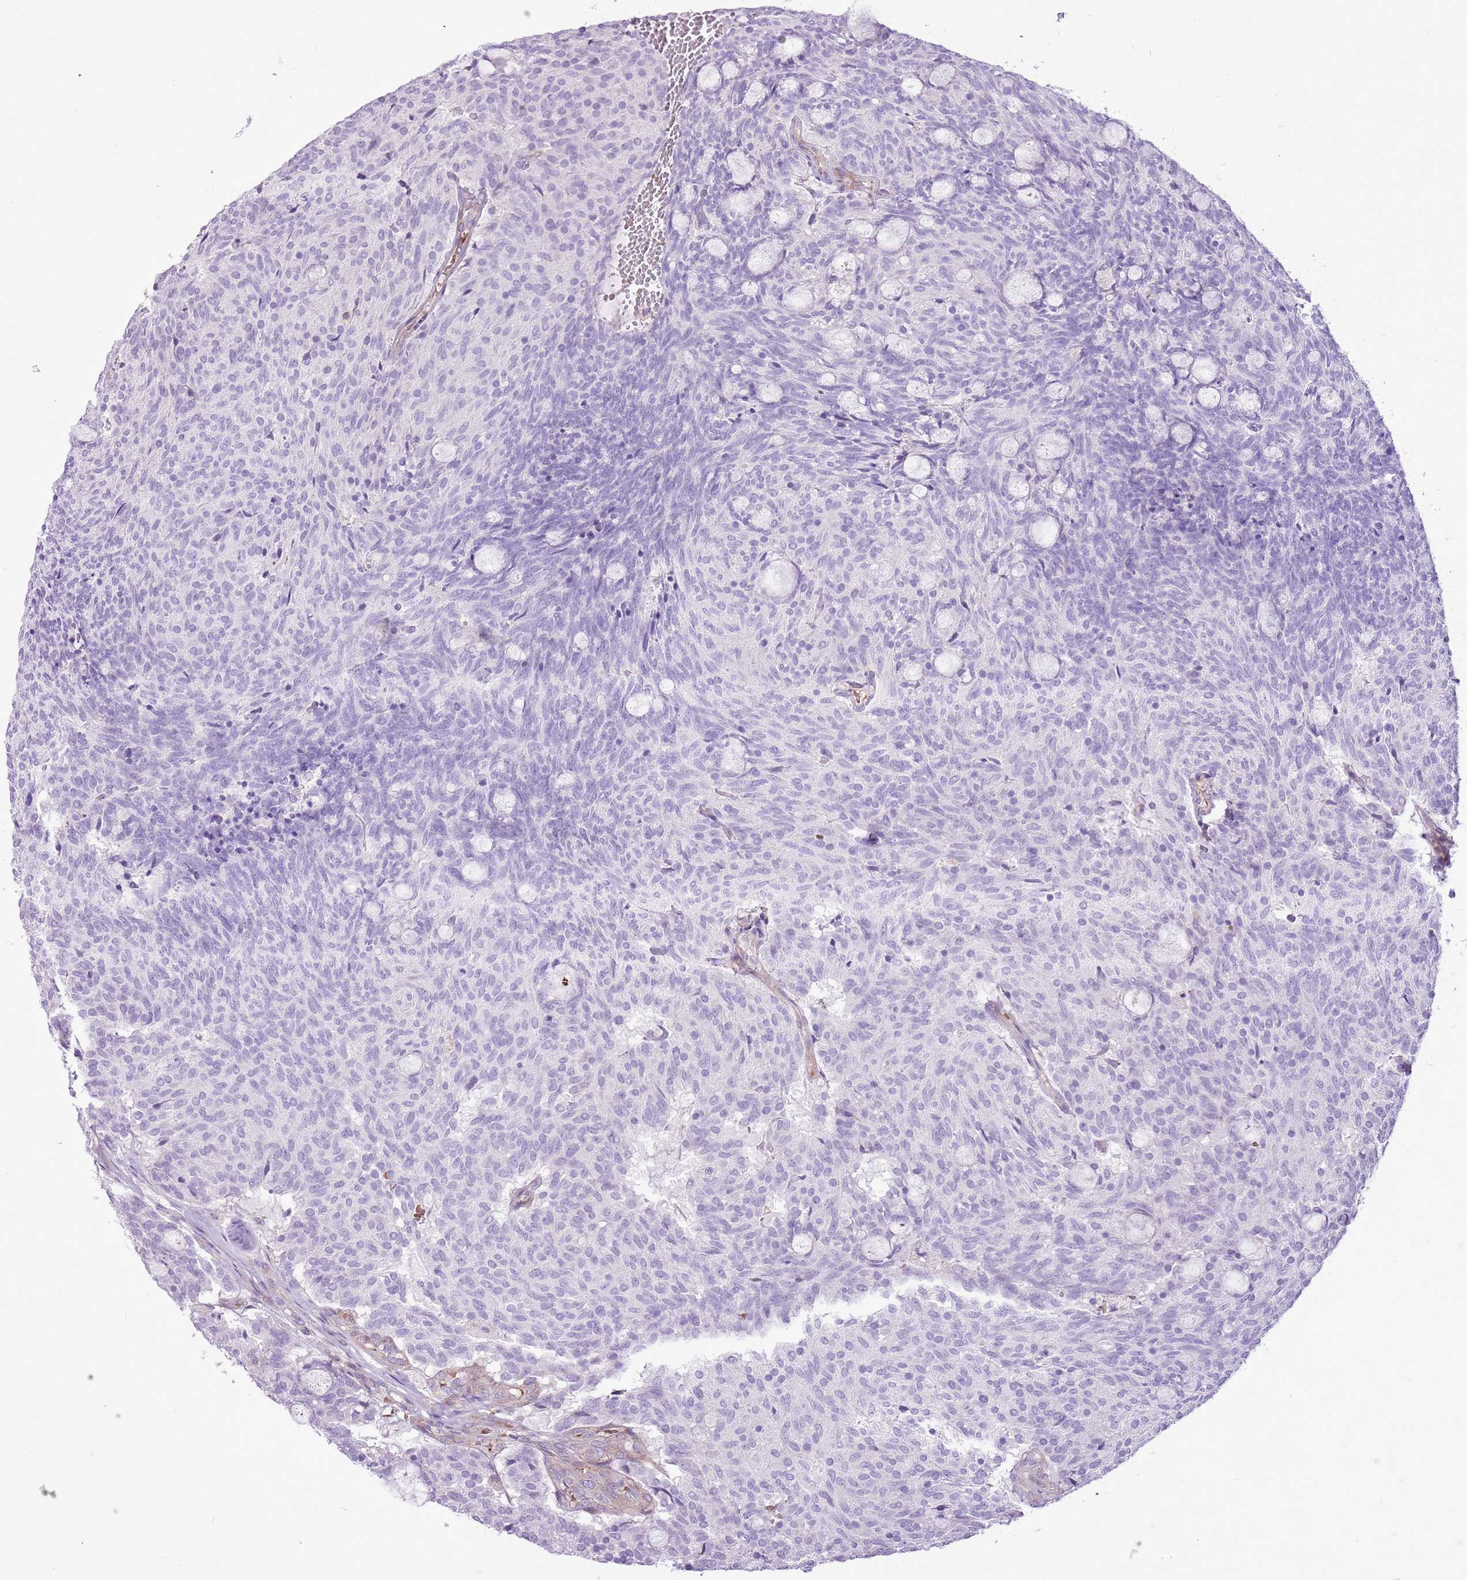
{"staining": {"intensity": "negative", "quantity": "none", "location": "none"}, "tissue": "carcinoid", "cell_type": "Tumor cells", "image_type": "cancer", "snomed": [{"axis": "morphology", "description": "Carcinoid, malignant, NOS"}, {"axis": "topography", "description": "Pancreas"}], "caption": "High magnification brightfield microscopy of carcinoid (malignant) stained with DAB (3,3'-diaminobenzidine) (brown) and counterstained with hematoxylin (blue): tumor cells show no significant positivity.", "gene": "CHAC2", "patient": {"sex": "female", "age": 54}}